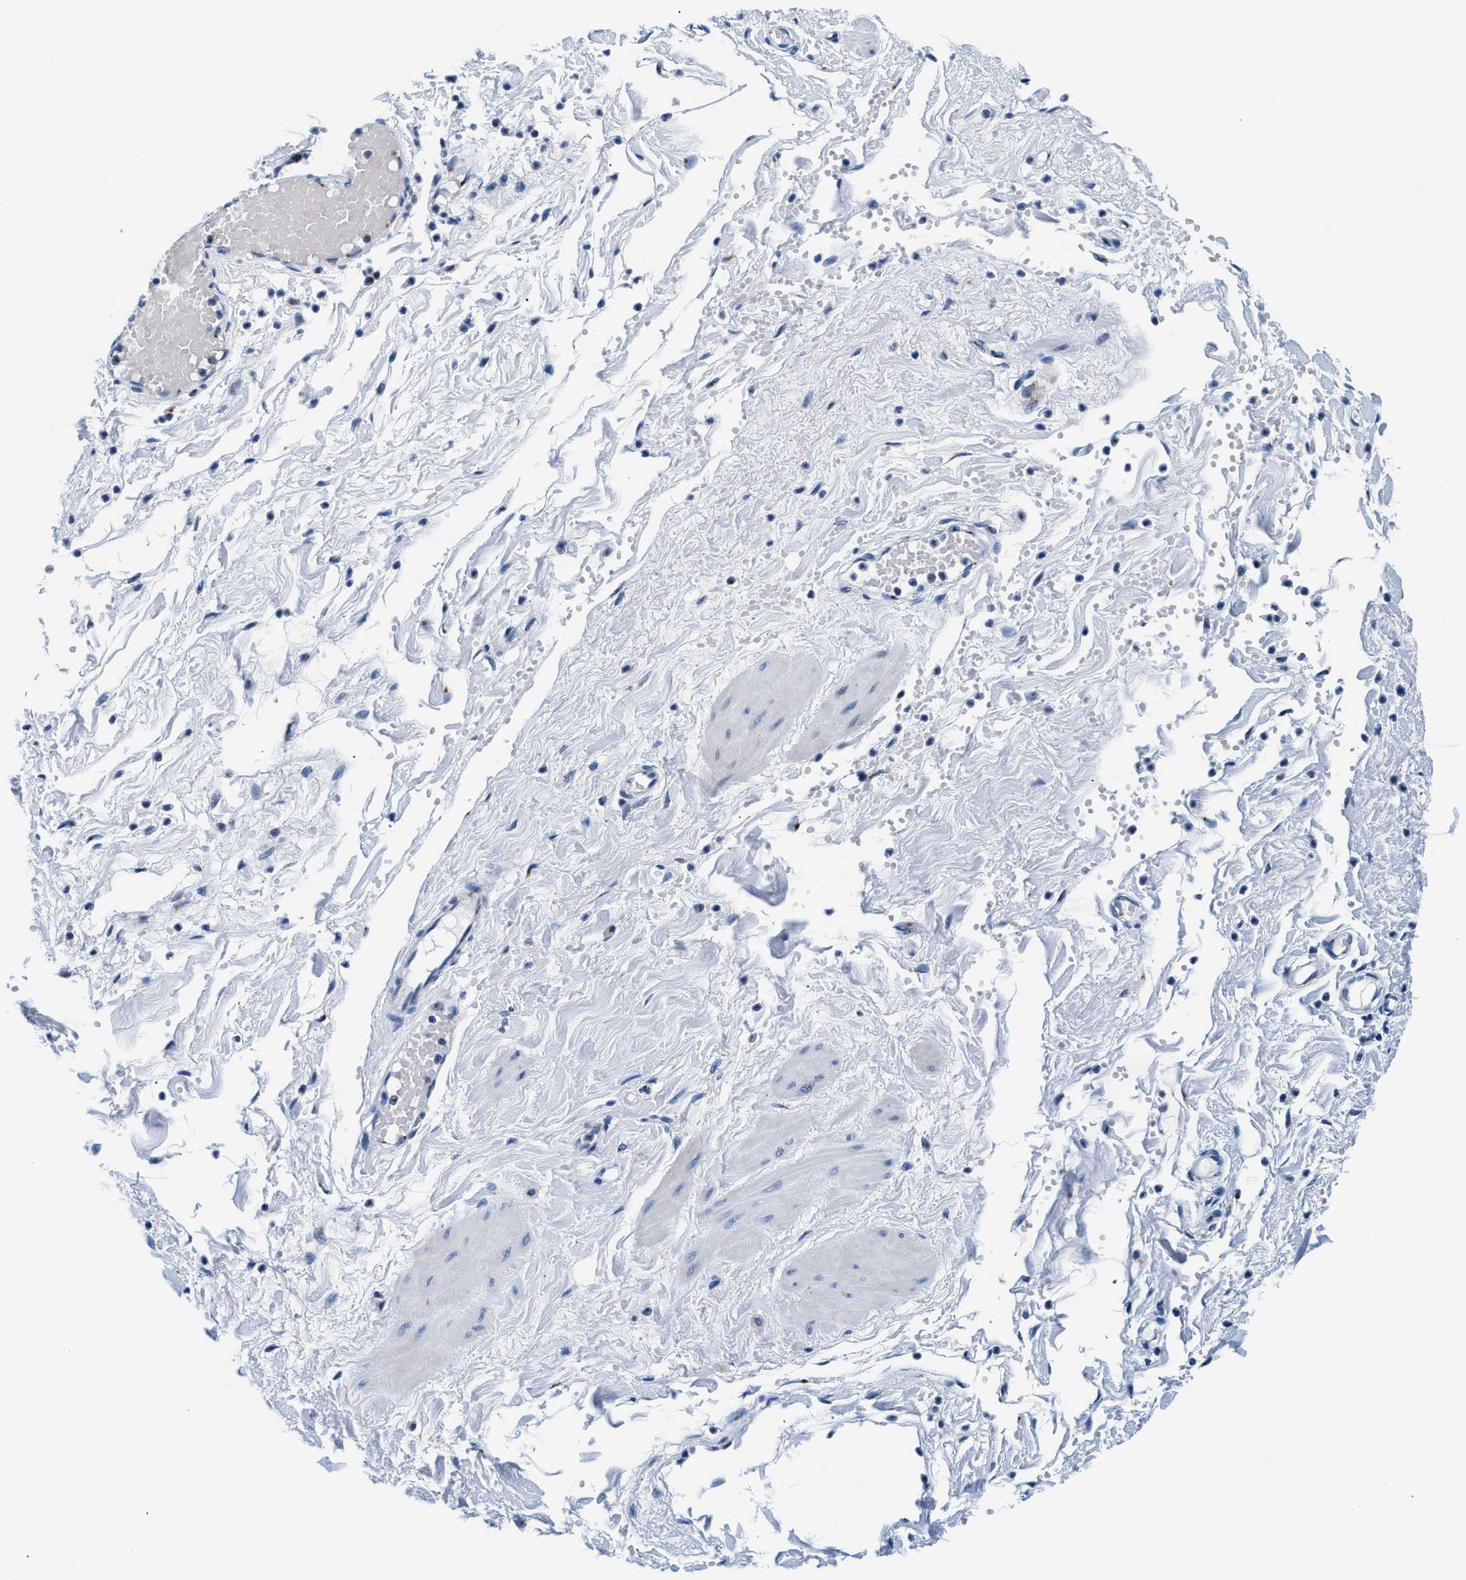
{"staining": {"intensity": "negative", "quantity": "none", "location": "none"}, "tissue": "adipose tissue", "cell_type": "Adipocytes", "image_type": "normal", "snomed": [{"axis": "morphology", "description": "Normal tissue, NOS"}, {"axis": "topography", "description": "Soft tissue"}], "caption": "Adipocytes are negative for brown protein staining in unremarkable adipose tissue. (Brightfield microscopy of DAB immunohistochemistry (IHC) at high magnification).", "gene": "VPS53", "patient": {"sex": "male", "age": 72}}